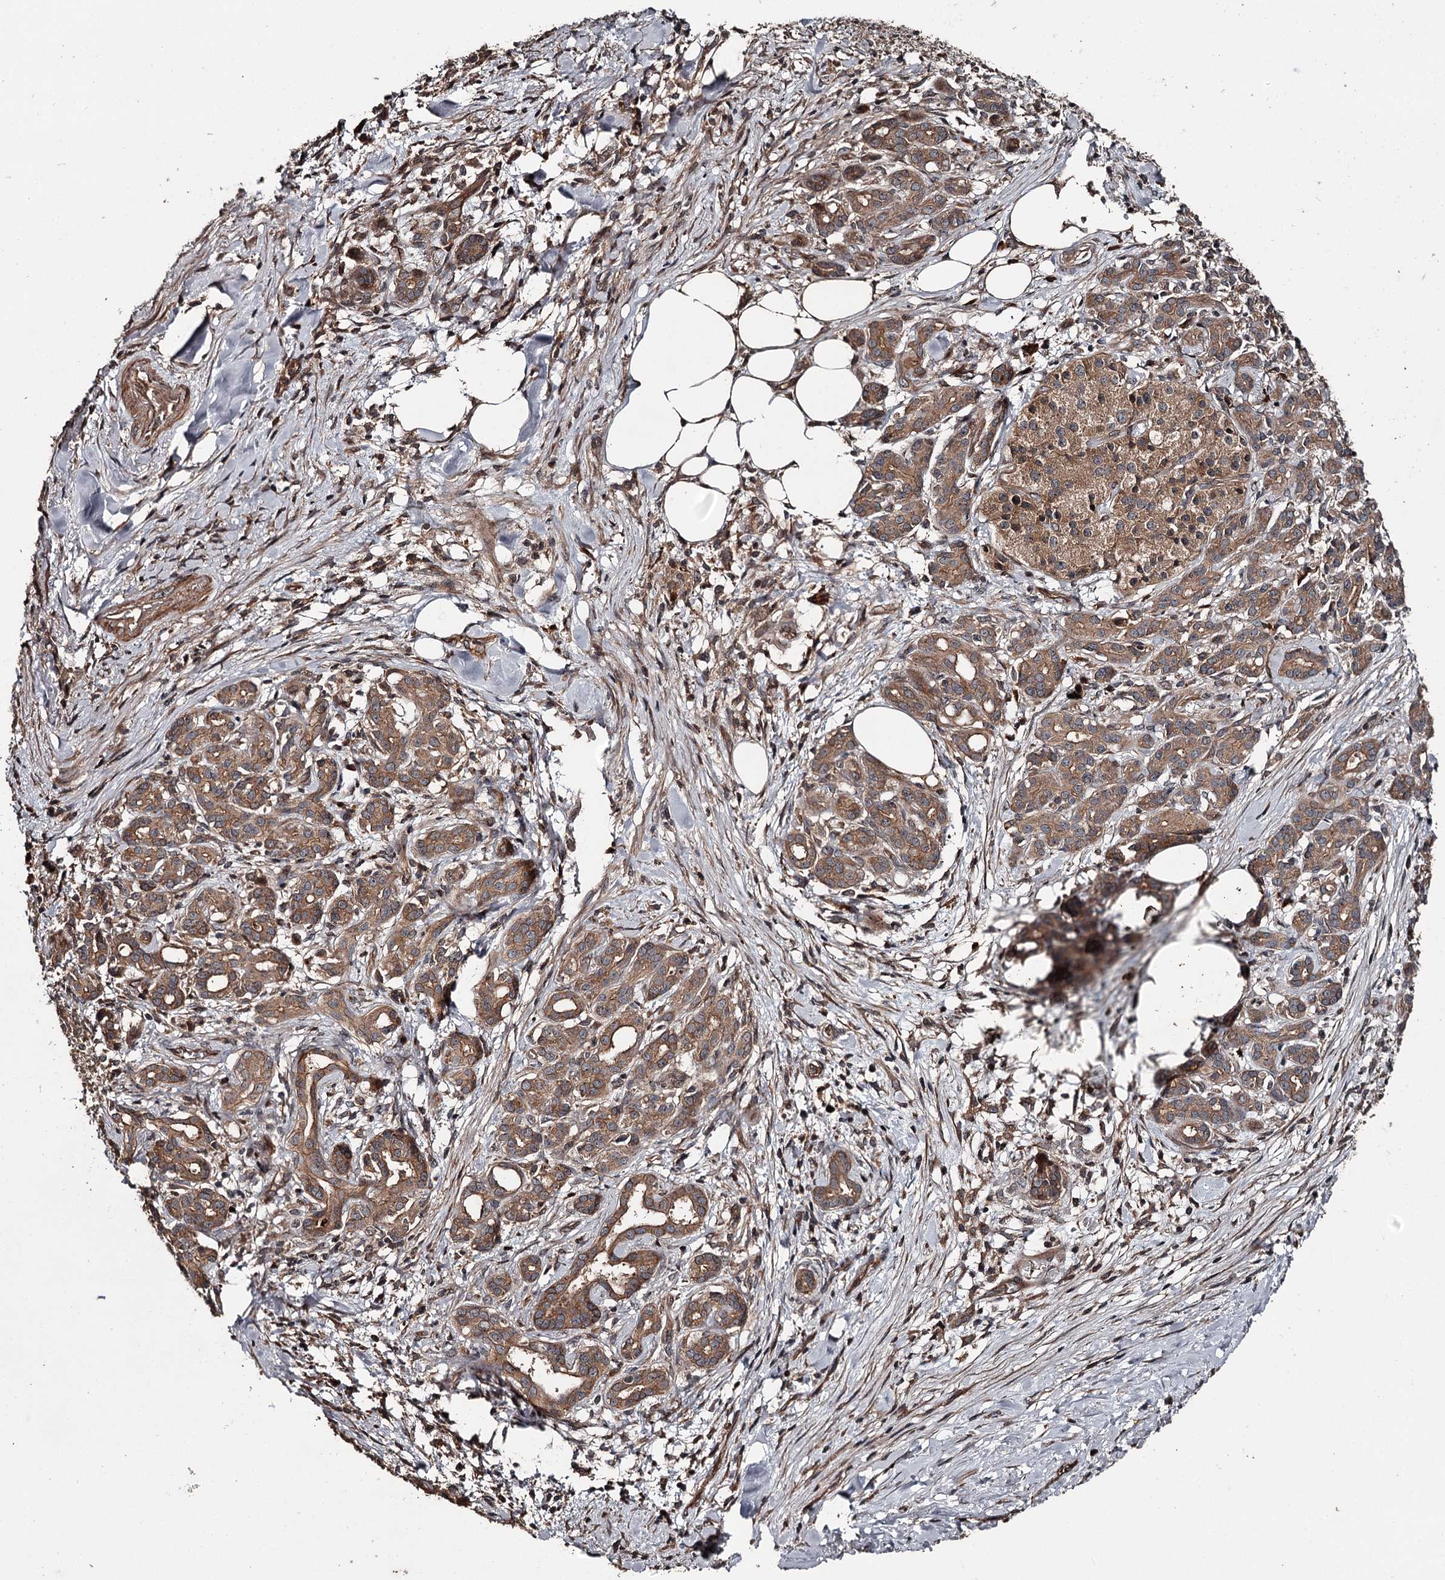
{"staining": {"intensity": "strong", "quantity": ">75%", "location": "cytoplasmic/membranous"}, "tissue": "pancreatic cancer", "cell_type": "Tumor cells", "image_type": "cancer", "snomed": [{"axis": "morphology", "description": "Adenocarcinoma, NOS"}, {"axis": "topography", "description": "Pancreas"}], "caption": "An IHC image of tumor tissue is shown. Protein staining in brown labels strong cytoplasmic/membranous positivity in pancreatic adenocarcinoma within tumor cells.", "gene": "RAB21", "patient": {"sex": "female", "age": 66}}